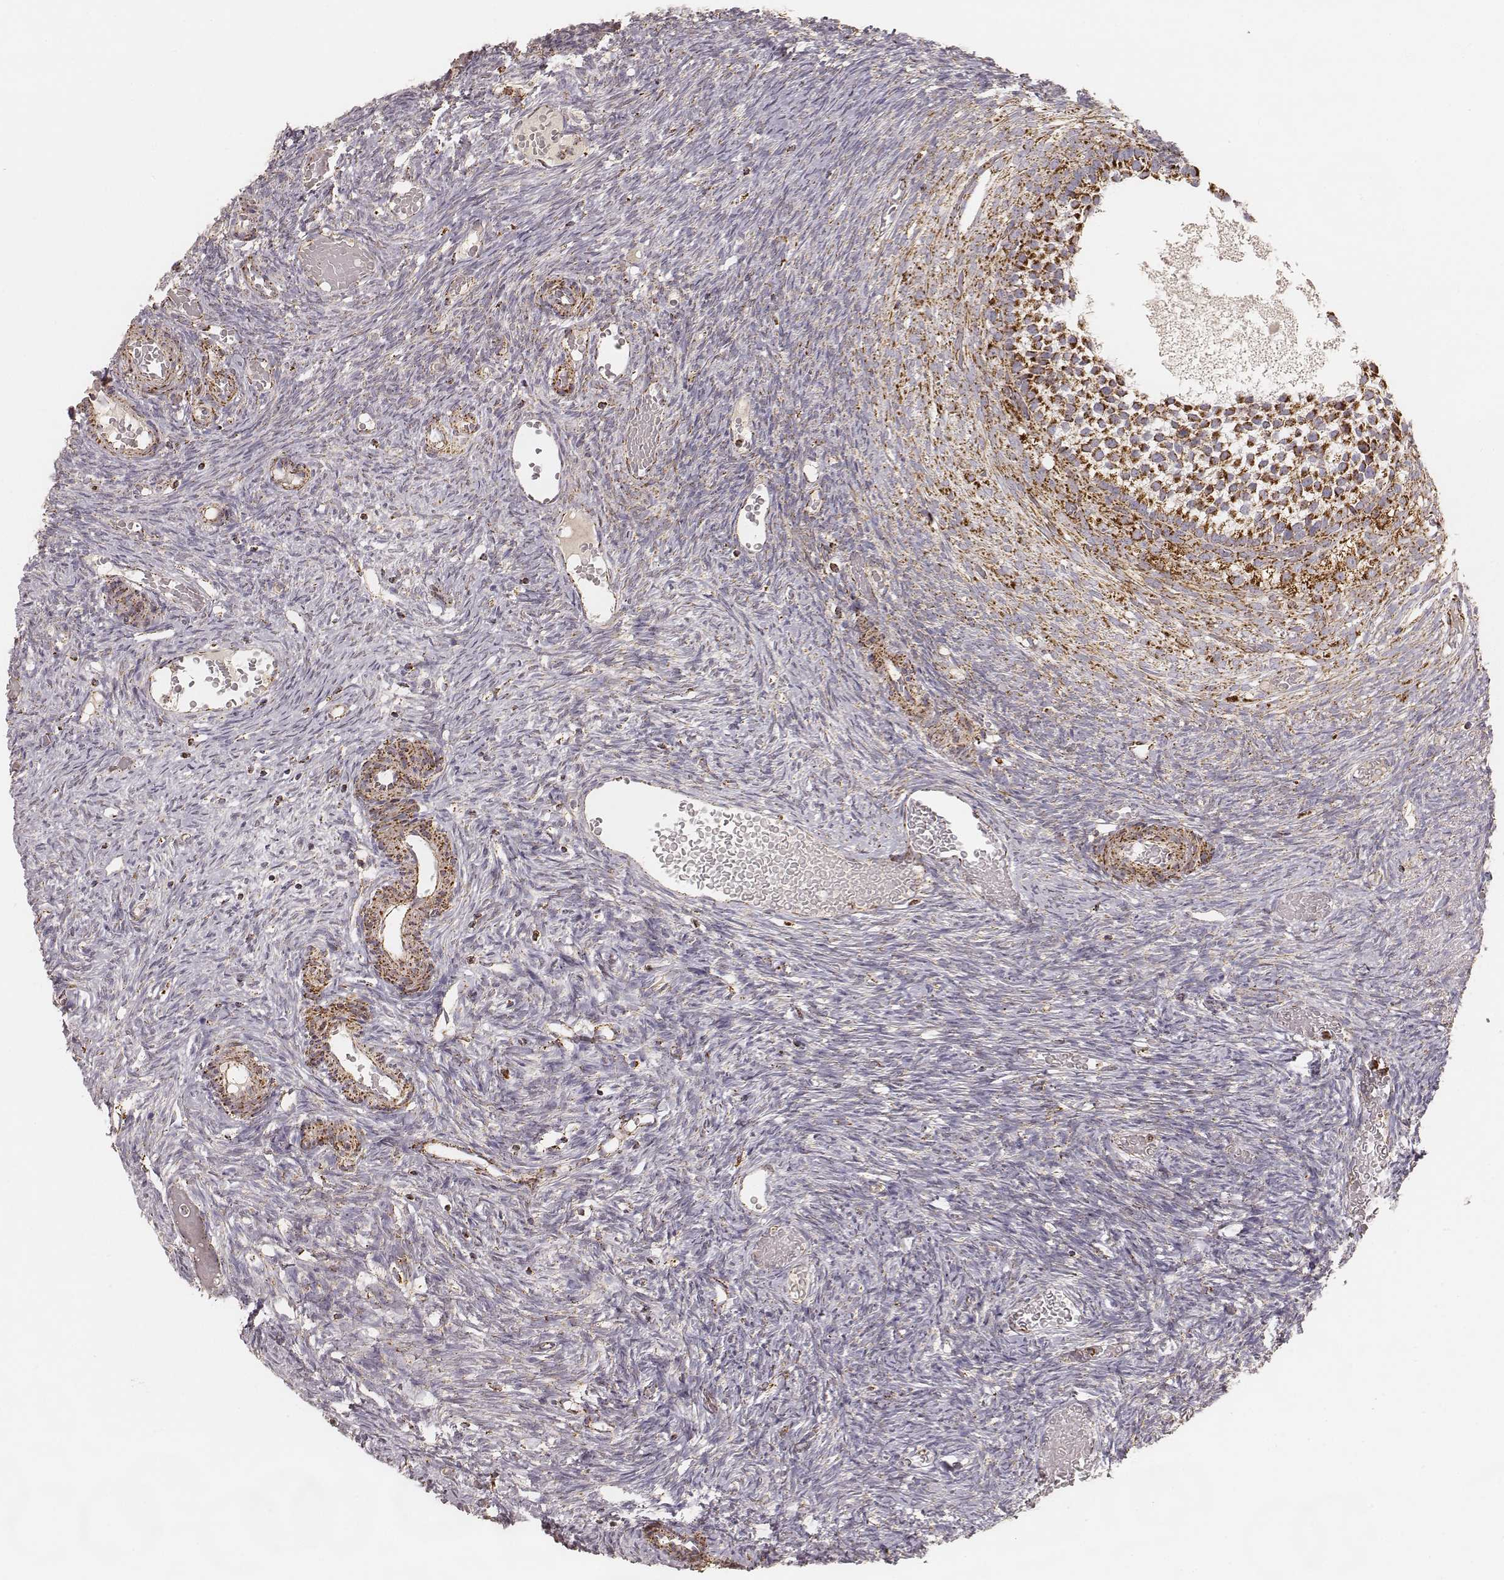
{"staining": {"intensity": "moderate", "quantity": "<25%", "location": "cytoplasmic/membranous"}, "tissue": "ovary", "cell_type": "Ovarian stroma cells", "image_type": "normal", "snomed": [{"axis": "morphology", "description": "Normal tissue, NOS"}, {"axis": "topography", "description": "Ovary"}], "caption": "Immunohistochemistry (IHC) of unremarkable ovary exhibits low levels of moderate cytoplasmic/membranous expression in about <25% of ovarian stroma cells. (DAB IHC, brown staining for protein, blue staining for nuclei).", "gene": "CS", "patient": {"sex": "female", "age": 39}}